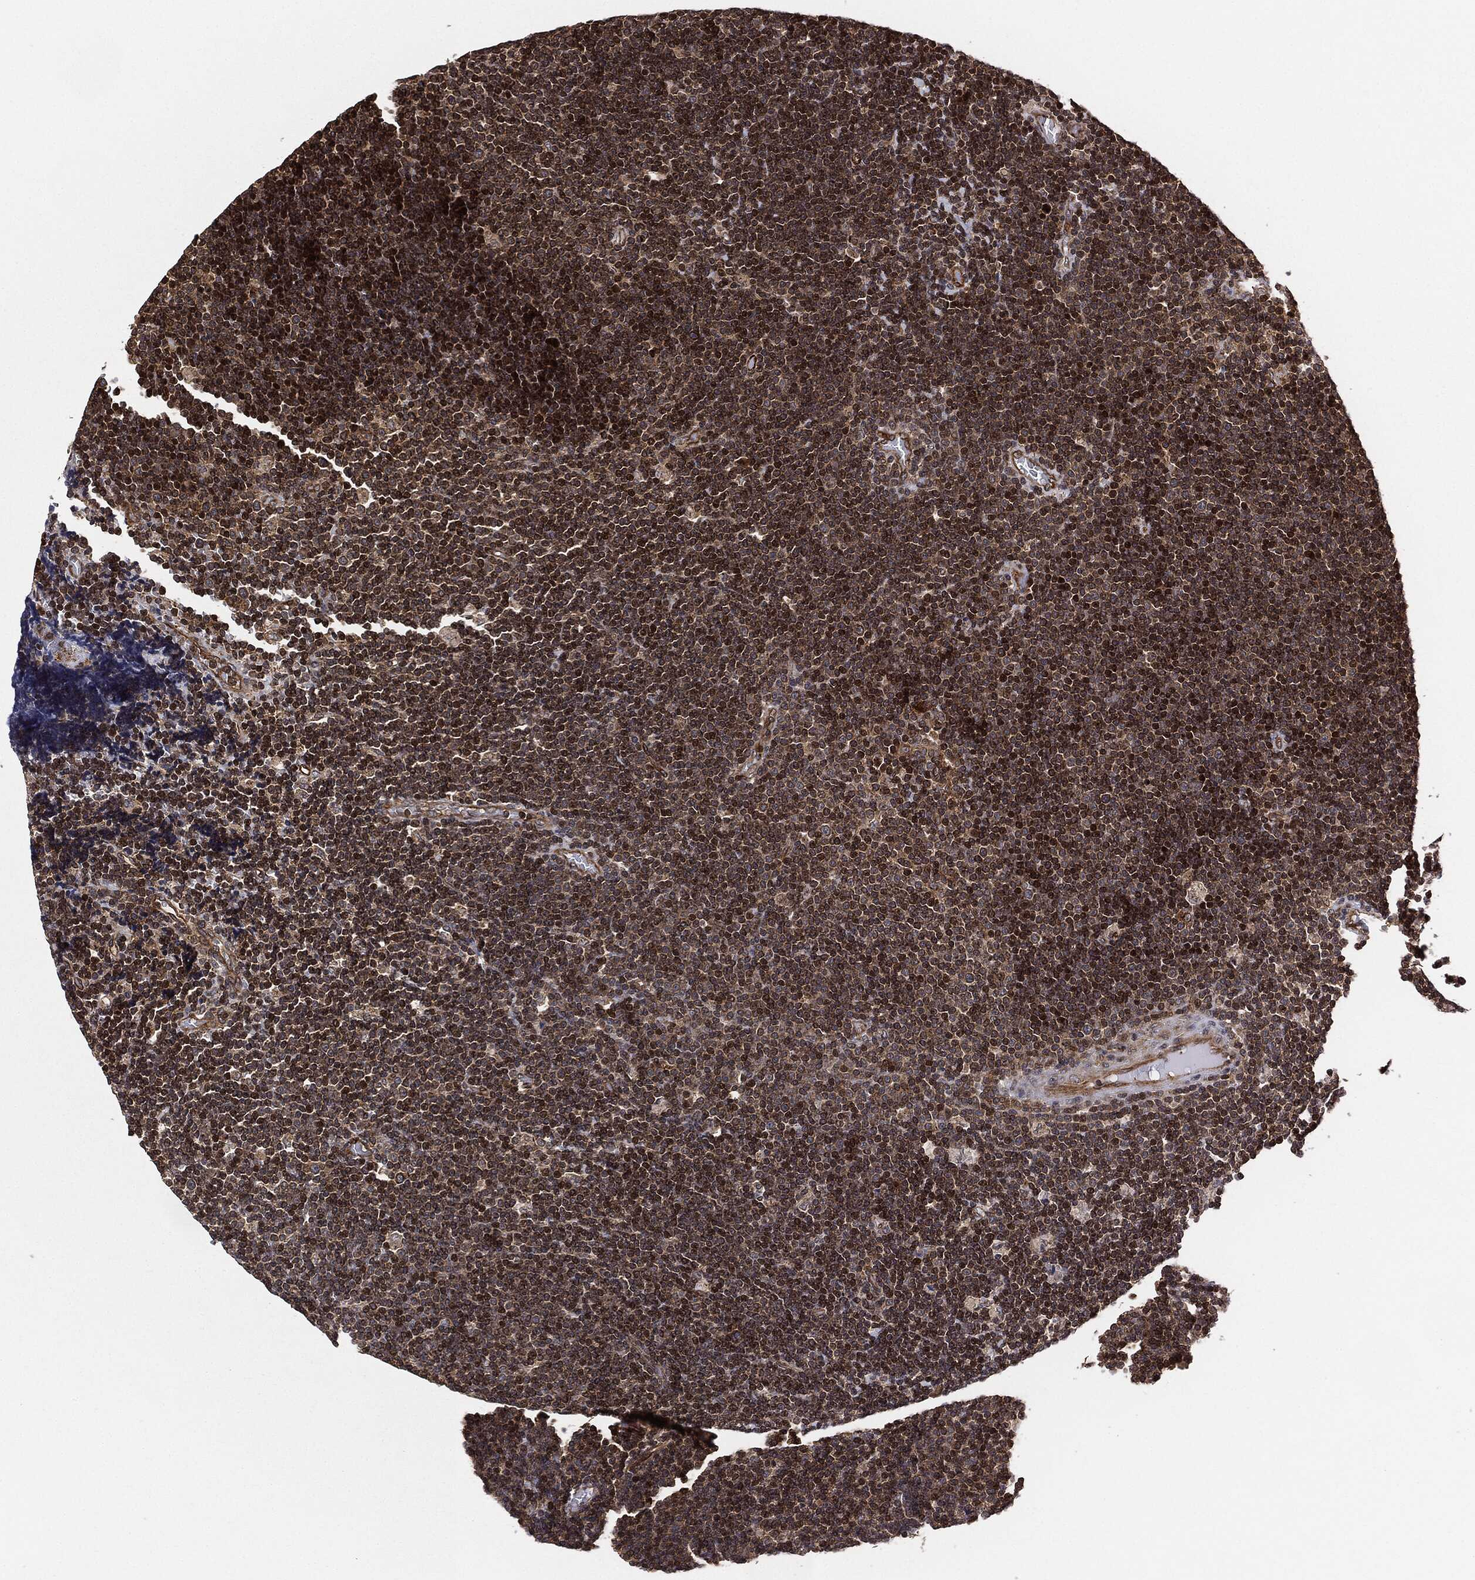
{"staining": {"intensity": "strong", "quantity": "25%-75%", "location": "nuclear"}, "tissue": "lymphoma", "cell_type": "Tumor cells", "image_type": "cancer", "snomed": [{"axis": "morphology", "description": "Malignant lymphoma, non-Hodgkin's type, Low grade"}, {"axis": "topography", "description": "Brain"}], "caption": "An image of lymphoma stained for a protein shows strong nuclear brown staining in tumor cells.", "gene": "MAP3K3", "patient": {"sex": "female", "age": 66}}